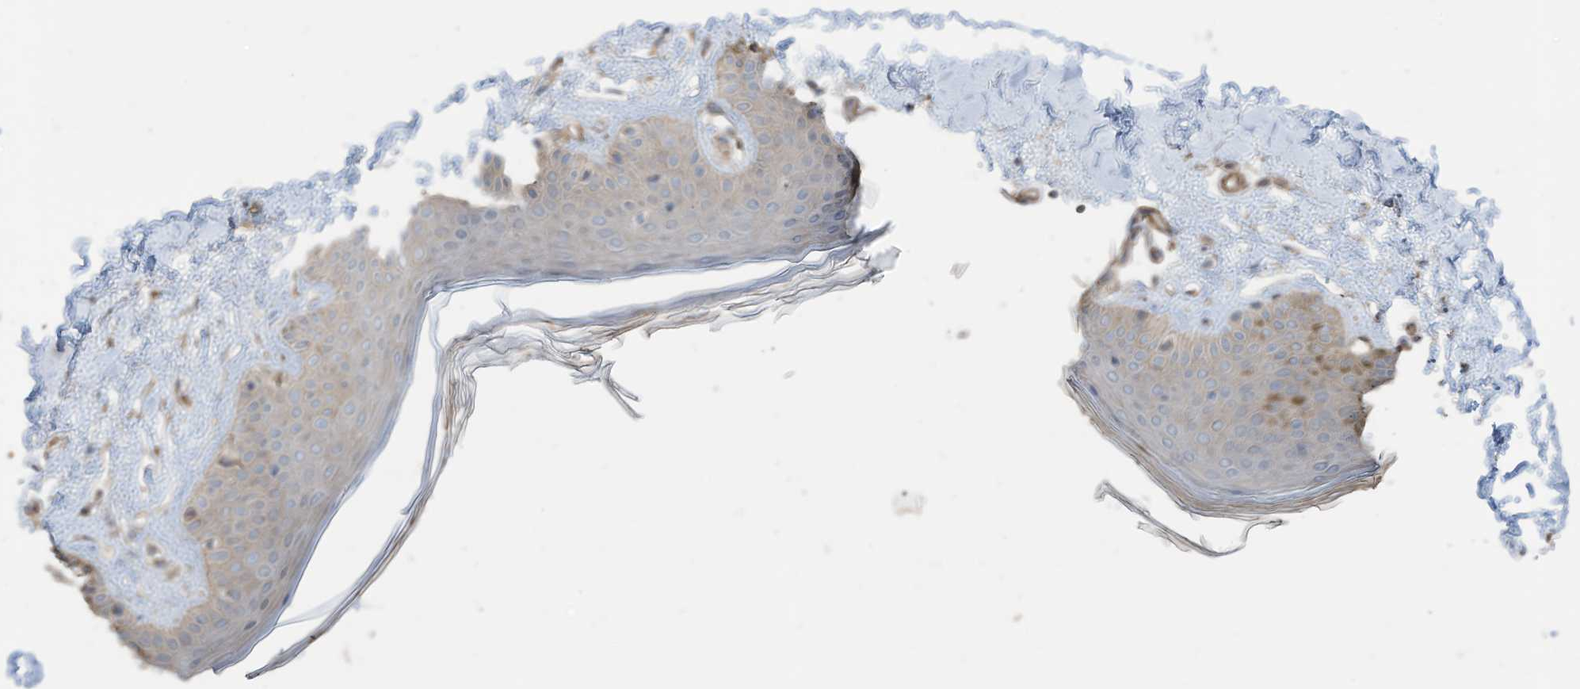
{"staining": {"intensity": "weak", "quantity": ">75%", "location": "cytoplasmic/membranous"}, "tissue": "skin", "cell_type": "Fibroblasts", "image_type": "normal", "snomed": [{"axis": "morphology", "description": "Normal tissue, NOS"}, {"axis": "topography", "description": "Skin"}], "caption": "An immunohistochemistry (IHC) photomicrograph of benign tissue is shown. Protein staining in brown highlights weak cytoplasmic/membranous positivity in skin within fibroblasts. (DAB IHC, brown staining for protein, blue staining for nuclei).", "gene": "SLC17A7", "patient": {"sex": "female", "age": 64}}